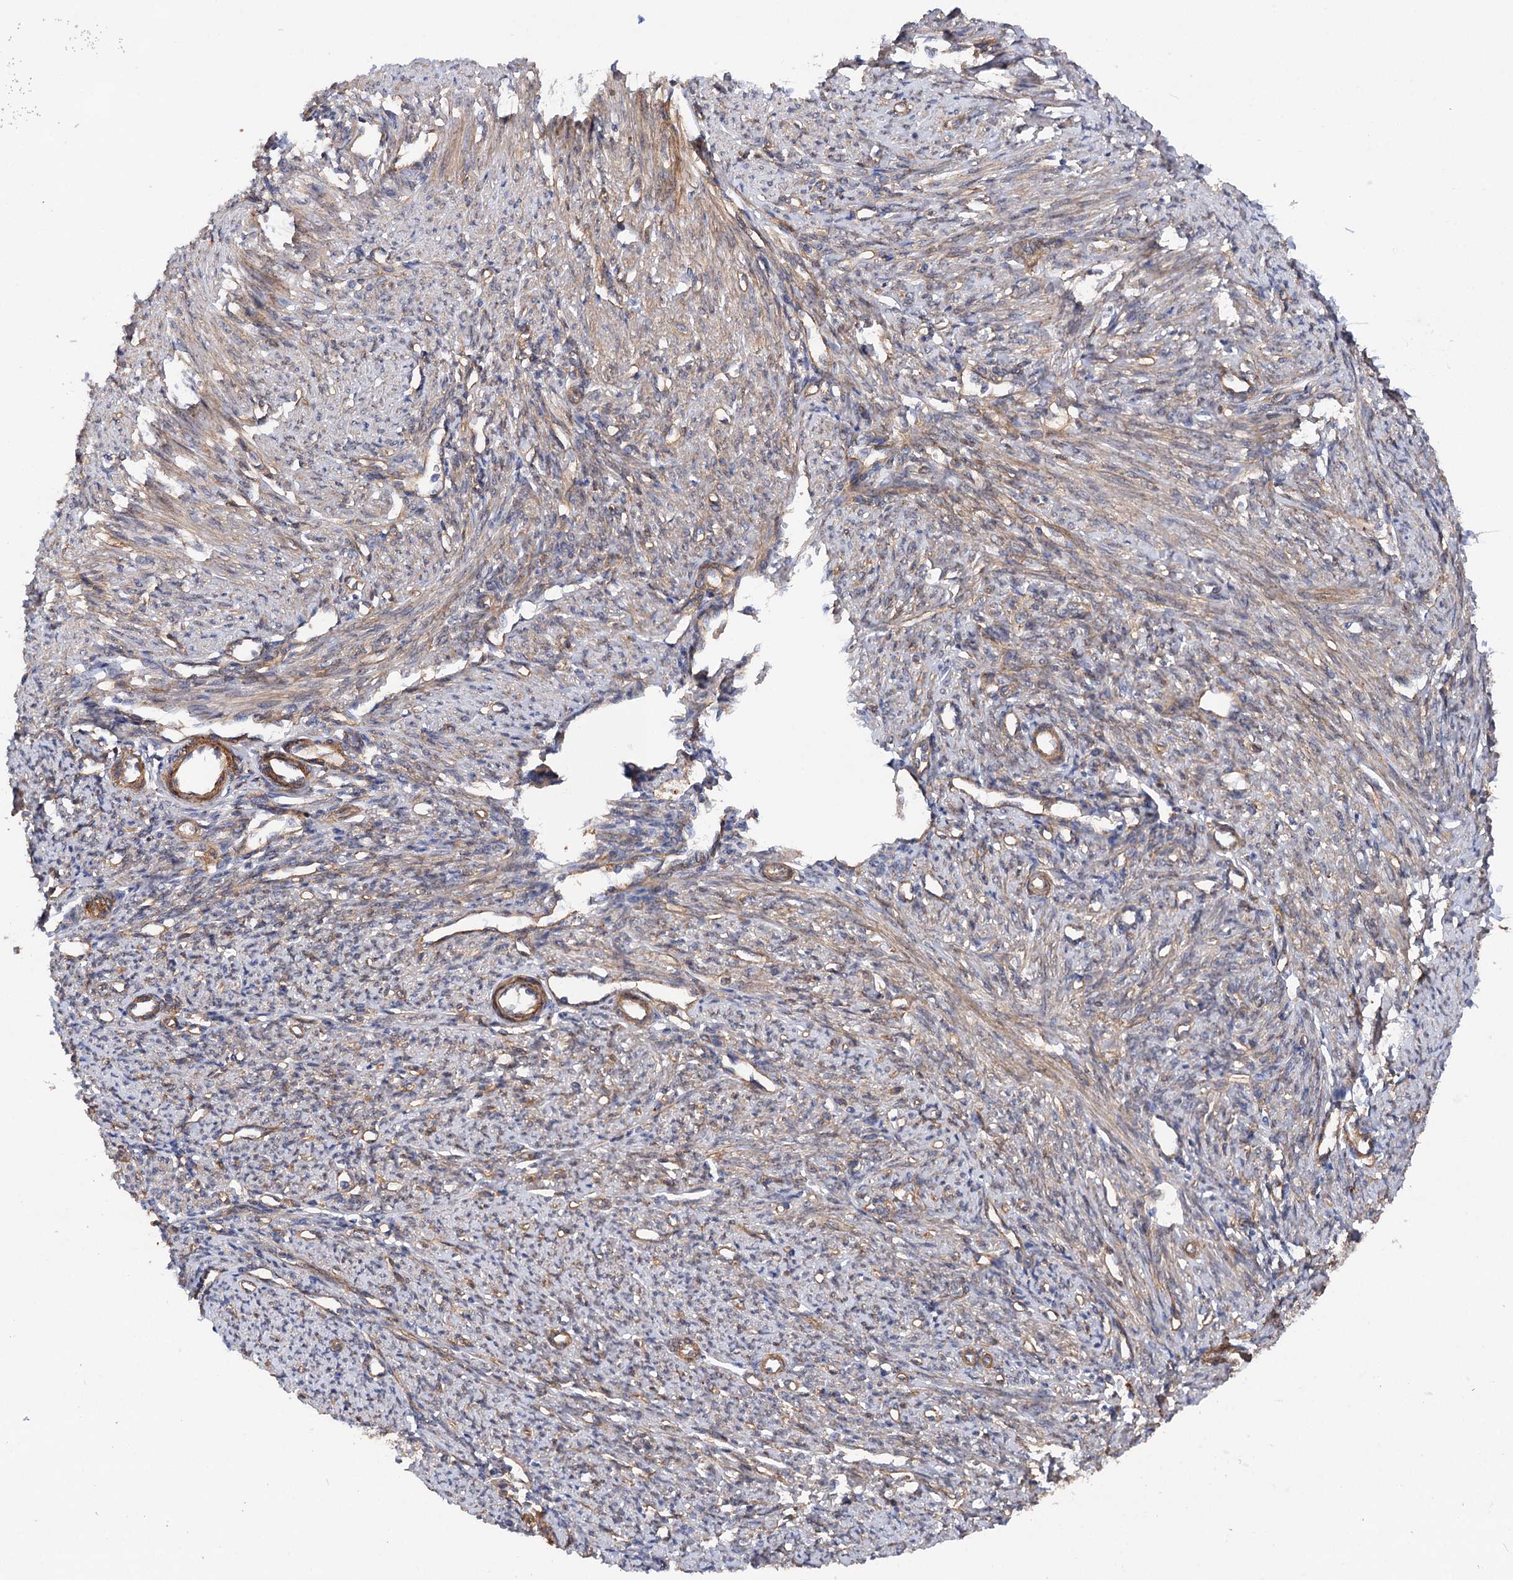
{"staining": {"intensity": "strong", "quantity": "25%-75%", "location": "cytoplasmic/membranous"}, "tissue": "smooth muscle", "cell_type": "Smooth muscle cells", "image_type": "normal", "snomed": [{"axis": "morphology", "description": "Normal tissue, NOS"}, {"axis": "topography", "description": "Smooth muscle"}, {"axis": "topography", "description": "Uterus"}], "caption": "Smooth muscle cells exhibit high levels of strong cytoplasmic/membranous staining in approximately 25%-75% of cells in unremarkable smooth muscle. Immunohistochemistry (ihc) stains the protein in brown and the nuclei are stained blue.", "gene": "CSAD", "patient": {"sex": "female", "age": 59}}